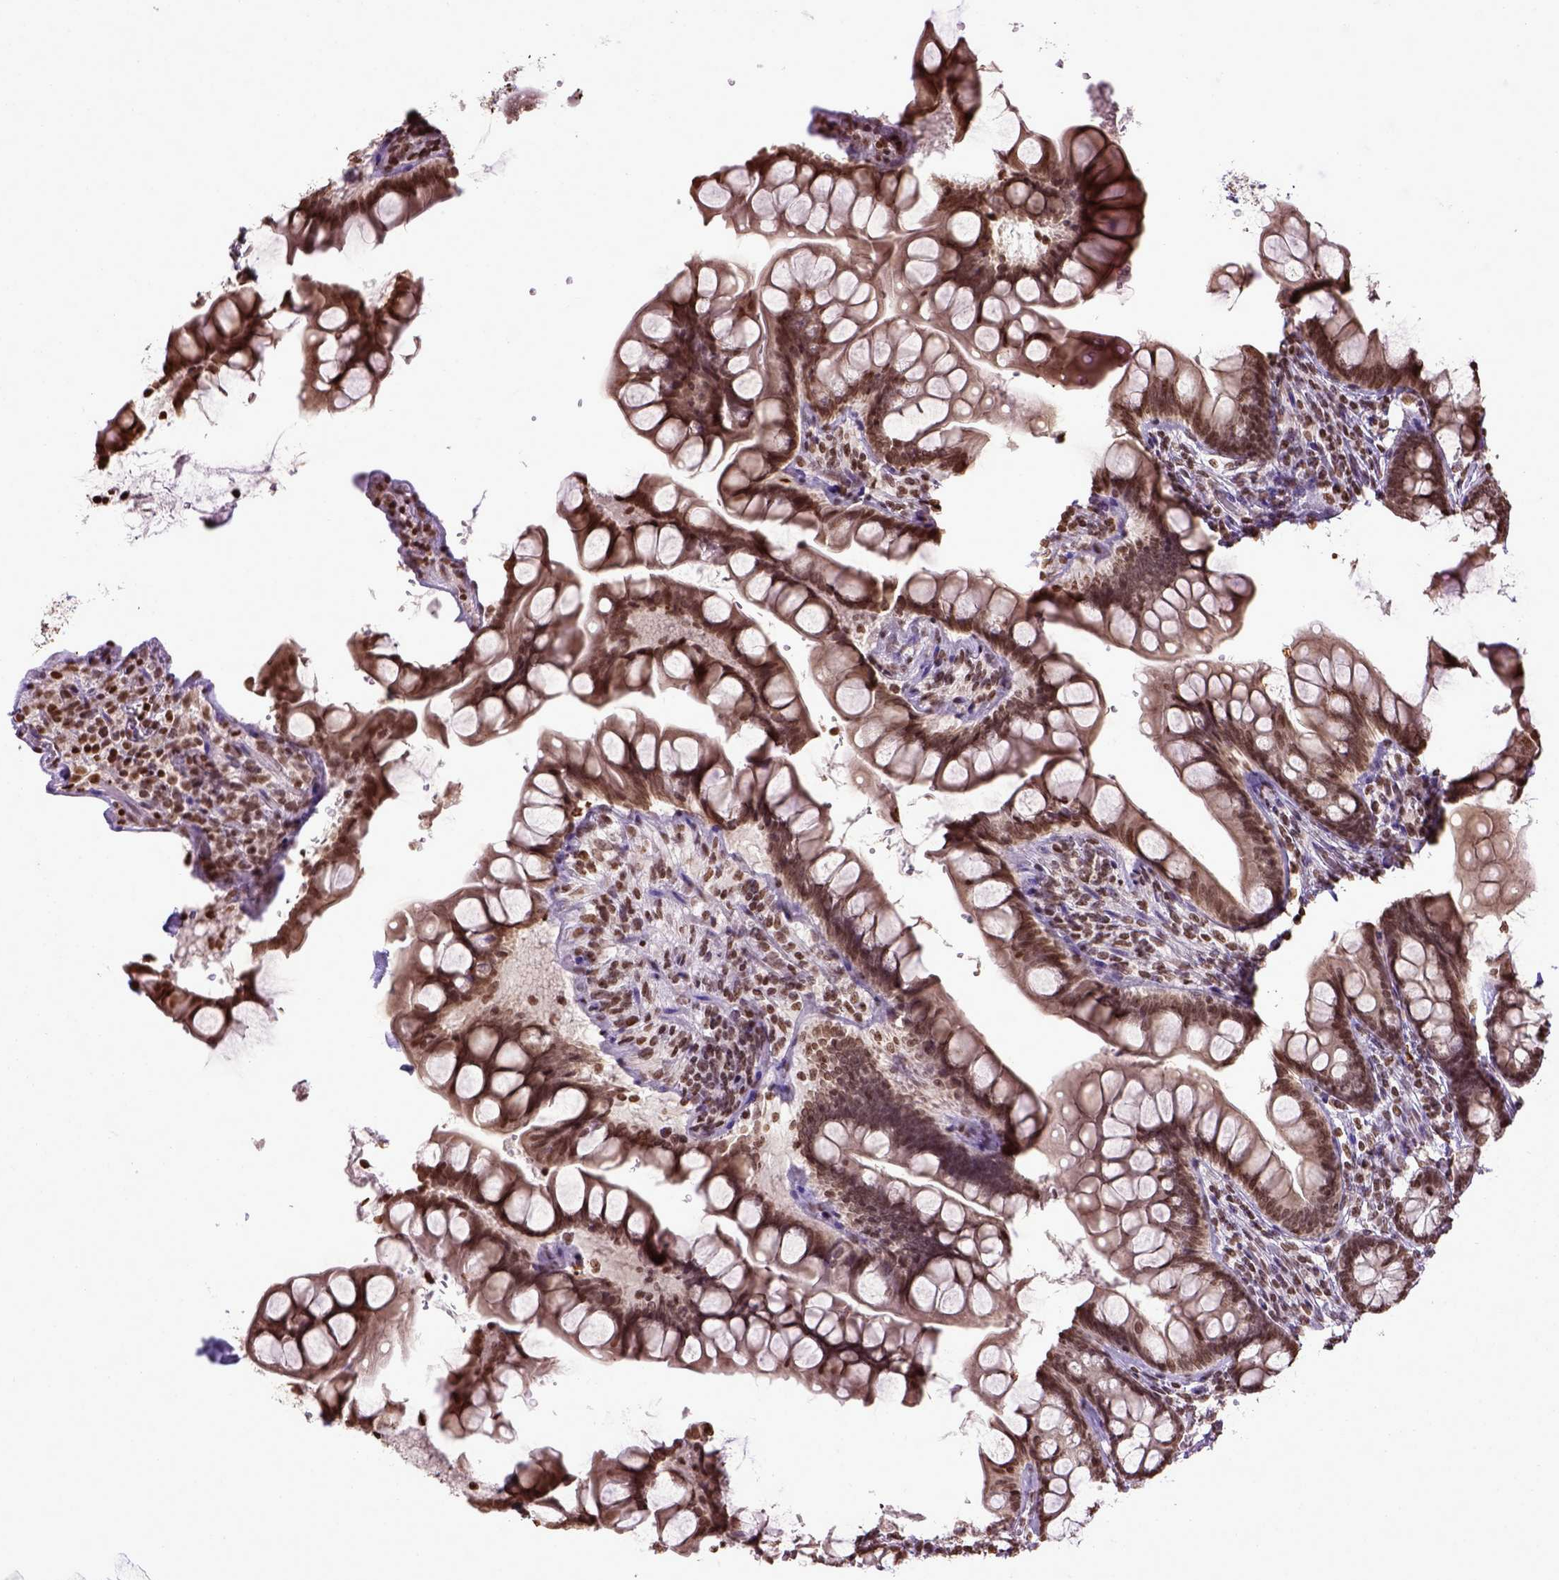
{"staining": {"intensity": "moderate", "quantity": ">75%", "location": "nuclear"}, "tissue": "small intestine", "cell_type": "Glandular cells", "image_type": "normal", "snomed": [{"axis": "morphology", "description": "Normal tissue, NOS"}, {"axis": "topography", "description": "Small intestine"}], "caption": "High-magnification brightfield microscopy of normal small intestine stained with DAB (3,3'-diaminobenzidine) (brown) and counterstained with hematoxylin (blue). glandular cells exhibit moderate nuclear staining is present in about>75% of cells.", "gene": "ZNF75D", "patient": {"sex": "male", "age": 70}}